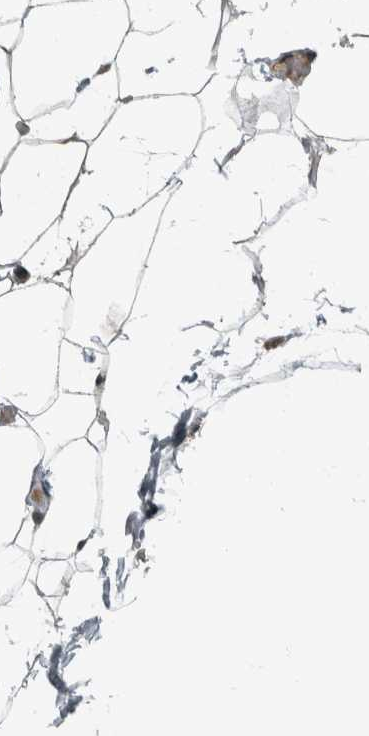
{"staining": {"intensity": "weak", "quantity": "<25%", "location": "cytoplasmic/membranous"}, "tissue": "adipose tissue", "cell_type": "Adipocytes", "image_type": "normal", "snomed": [{"axis": "morphology", "description": "Normal tissue, NOS"}, {"axis": "topography", "description": "Breast"}, {"axis": "topography", "description": "Soft tissue"}], "caption": "Image shows no significant protein positivity in adipocytes of unremarkable adipose tissue.", "gene": "XPO5", "patient": {"sex": "female", "age": 75}}